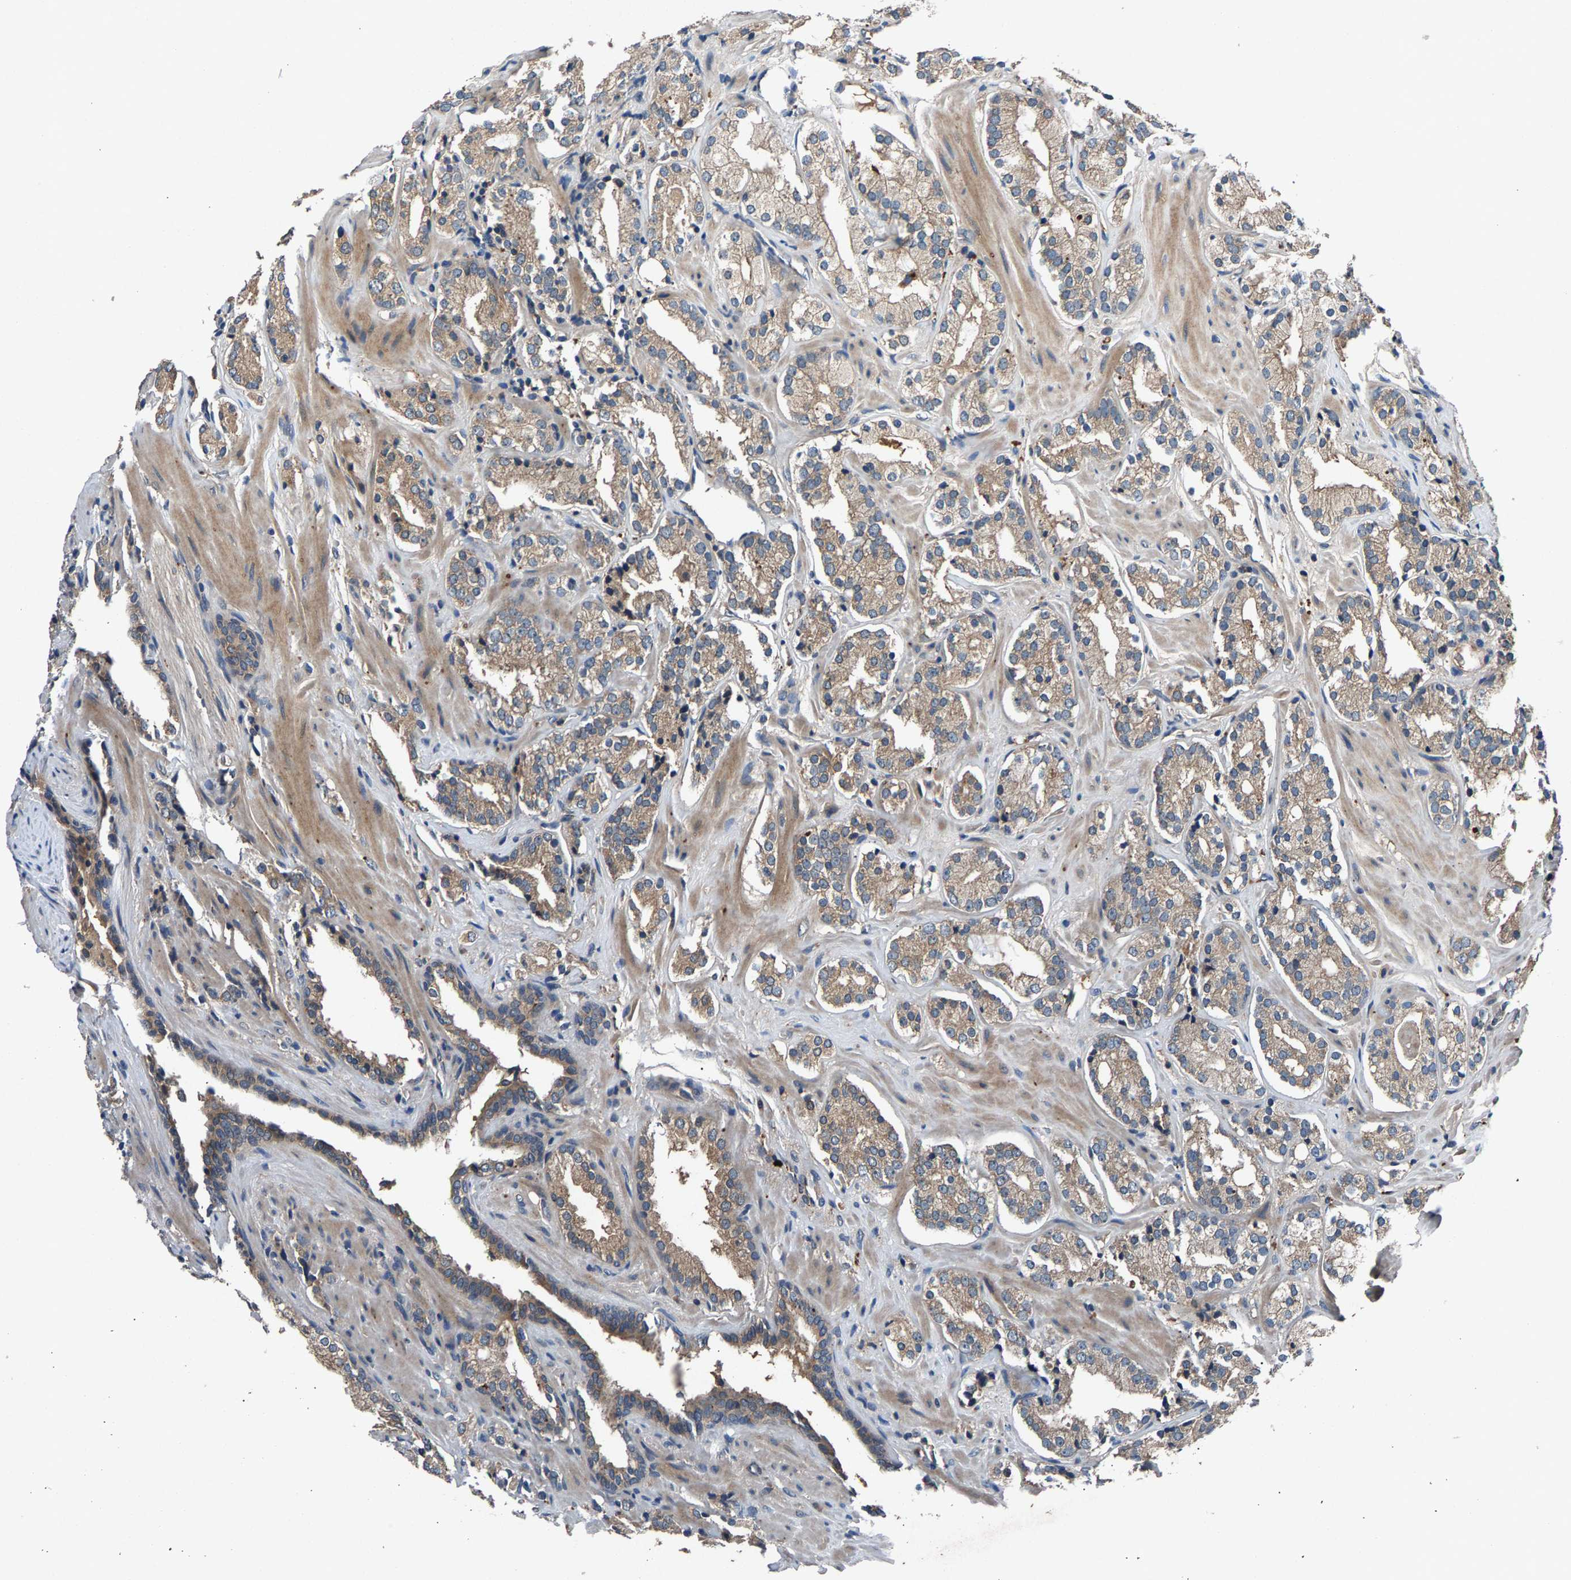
{"staining": {"intensity": "weak", "quantity": ">75%", "location": "cytoplasmic/membranous"}, "tissue": "prostate cancer", "cell_type": "Tumor cells", "image_type": "cancer", "snomed": [{"axis": "morphology", "description": "Adenocarcinoma, High grade"}, {"axis": "topography", "description": "Prostate"}], "caption": "This is an image of immunohistochemistry (IHC) staining of prostate cancer (adenocarcinoma (high-grade)), which shows weak staining in the cytoplasmic/membranous of tumor cells.", "gene": "PRXL2C", "patient": {"sex": "male", "age": 71}}